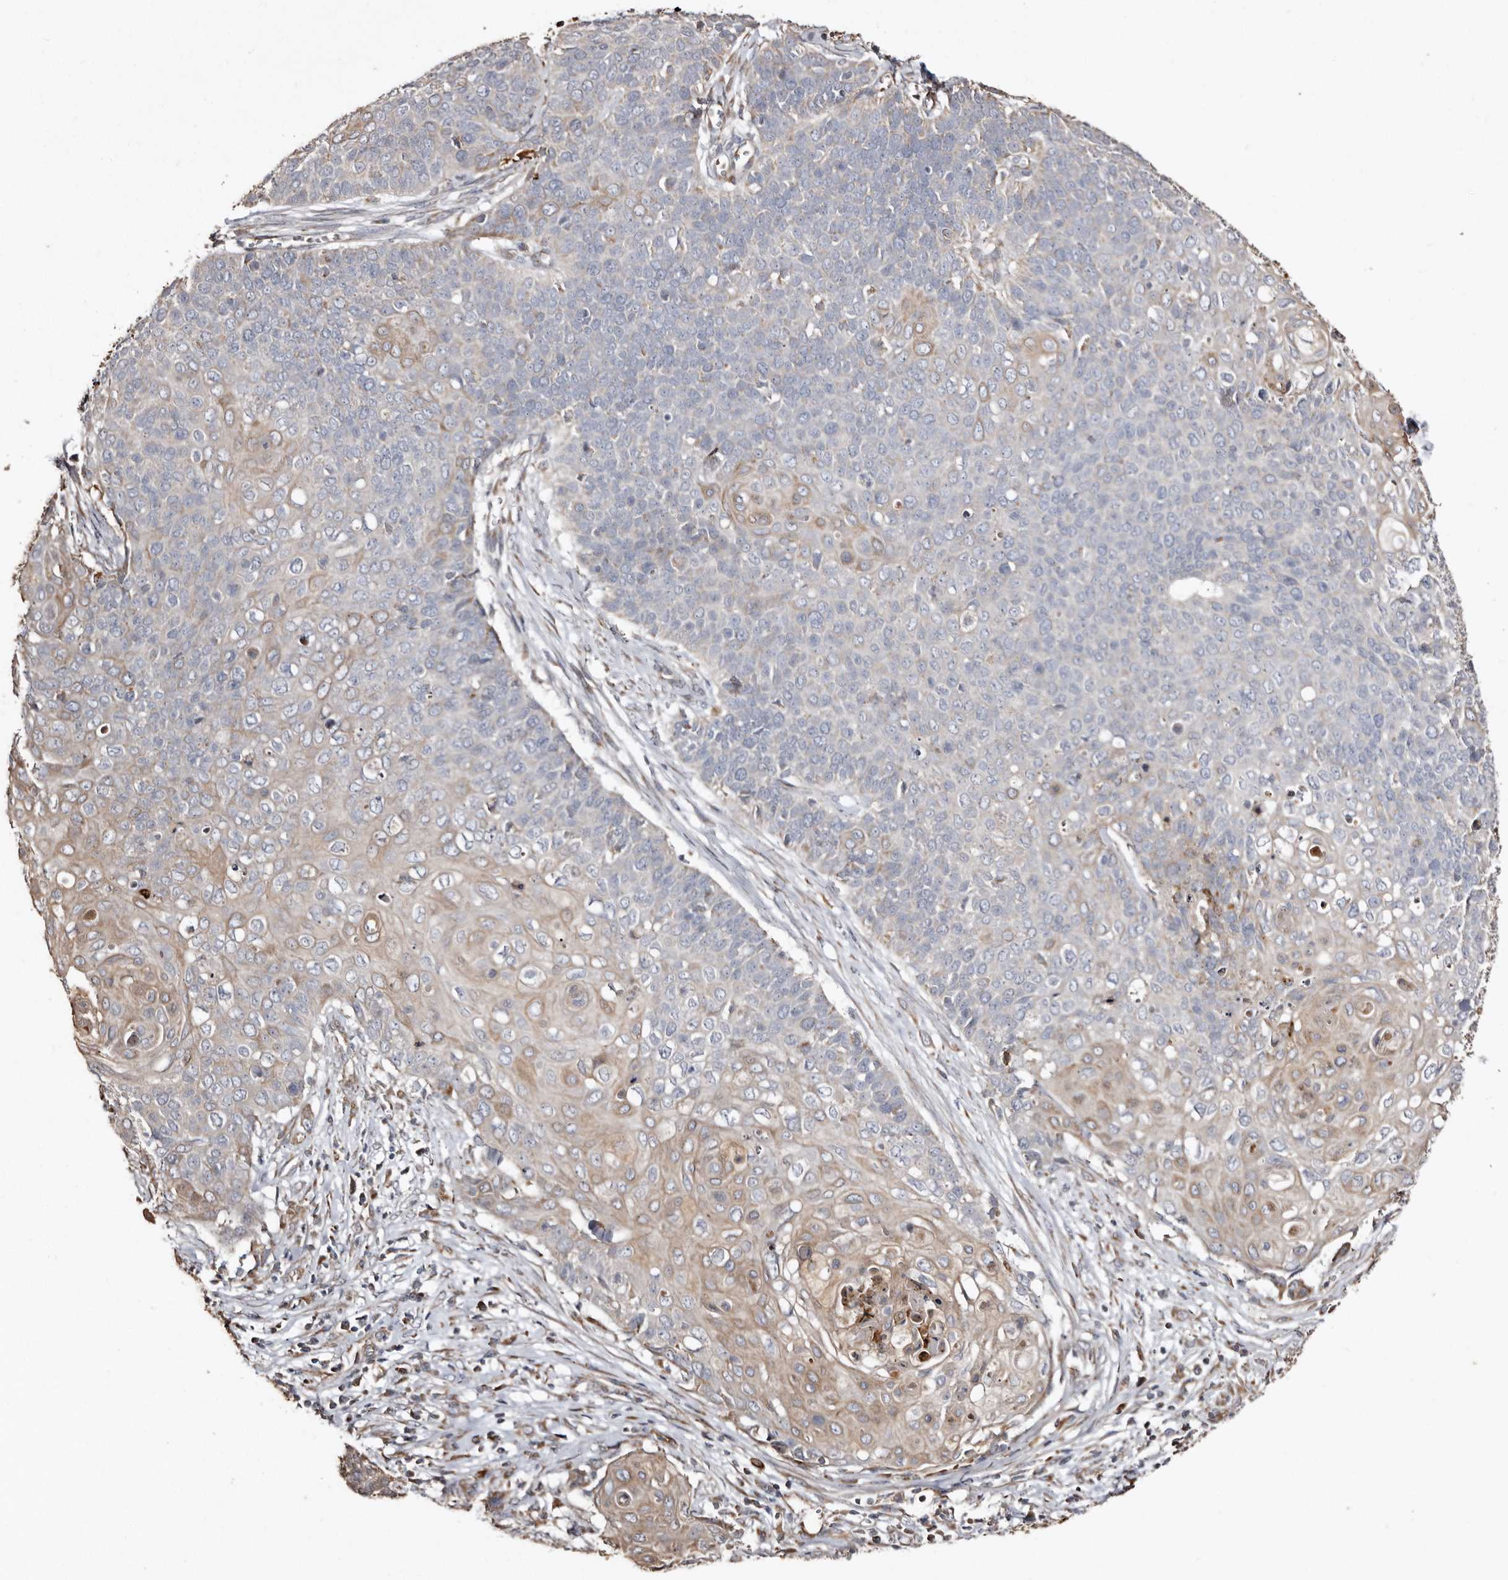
{"staining": {"intensity": "moderate", "quantity": "<25%", "location": "cytoplasmic/membranous"}, "tissue": "cervical cancer", "cell_type": "Tumor cells", "image_type": "cancer", "snomed": [{"axis": "morphology", "description": "Squamous cell carcinoma, NOS"}, {"axis": "topography", "description": "Cervix"}], "caption": "IHC staining of squamous cell carcinoma (cervical), which shows low levels of moderate cytoplasmic/membranous expression in approximately <25% of tumor cells indicating moderate cytoplasmic/membranous protein staining. The staining was performed using DAB (brown) for protein detection and nuclei were counterstained in hematoxylin (blue).", "gene": "MACC1", "patient": {"sex": "female", "age": 39}}